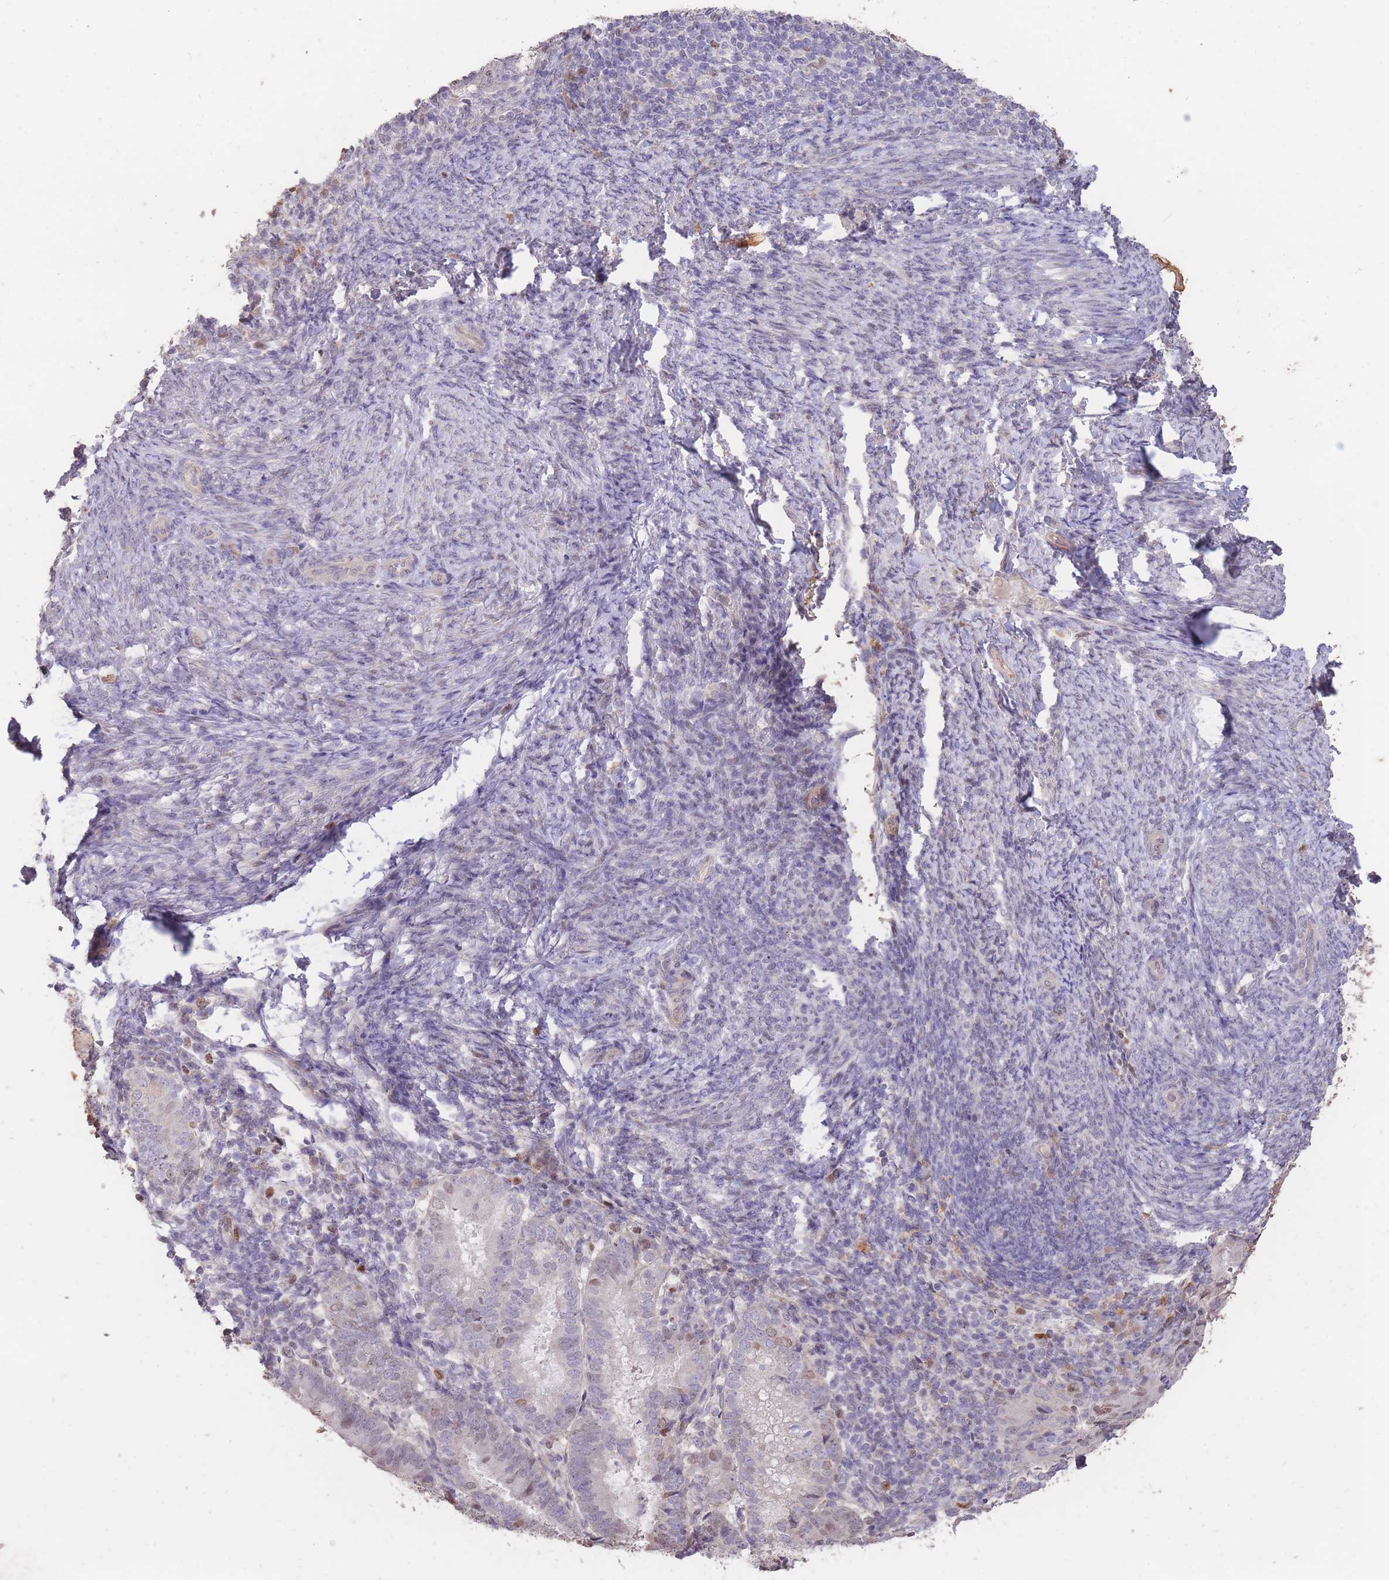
{"staining": {"intensity": "negative", "quantity": "none", "location": "none"}, "tissue": "endometrial cancer", "cell_type": "Tumor cells", "image_type": "cancer", "snomed": [{"axis": "morphology", "description": "Adenocarcinoma, NOS"}, {"axis": "topography", "description": "Endometrium"}], "caption": "Immunohistochemistry of endometrial adenocarcinoma demonstrates no staining in tumor cells.", "gene": "RGS14", "patient": {"sex": "female", "age": 70}}